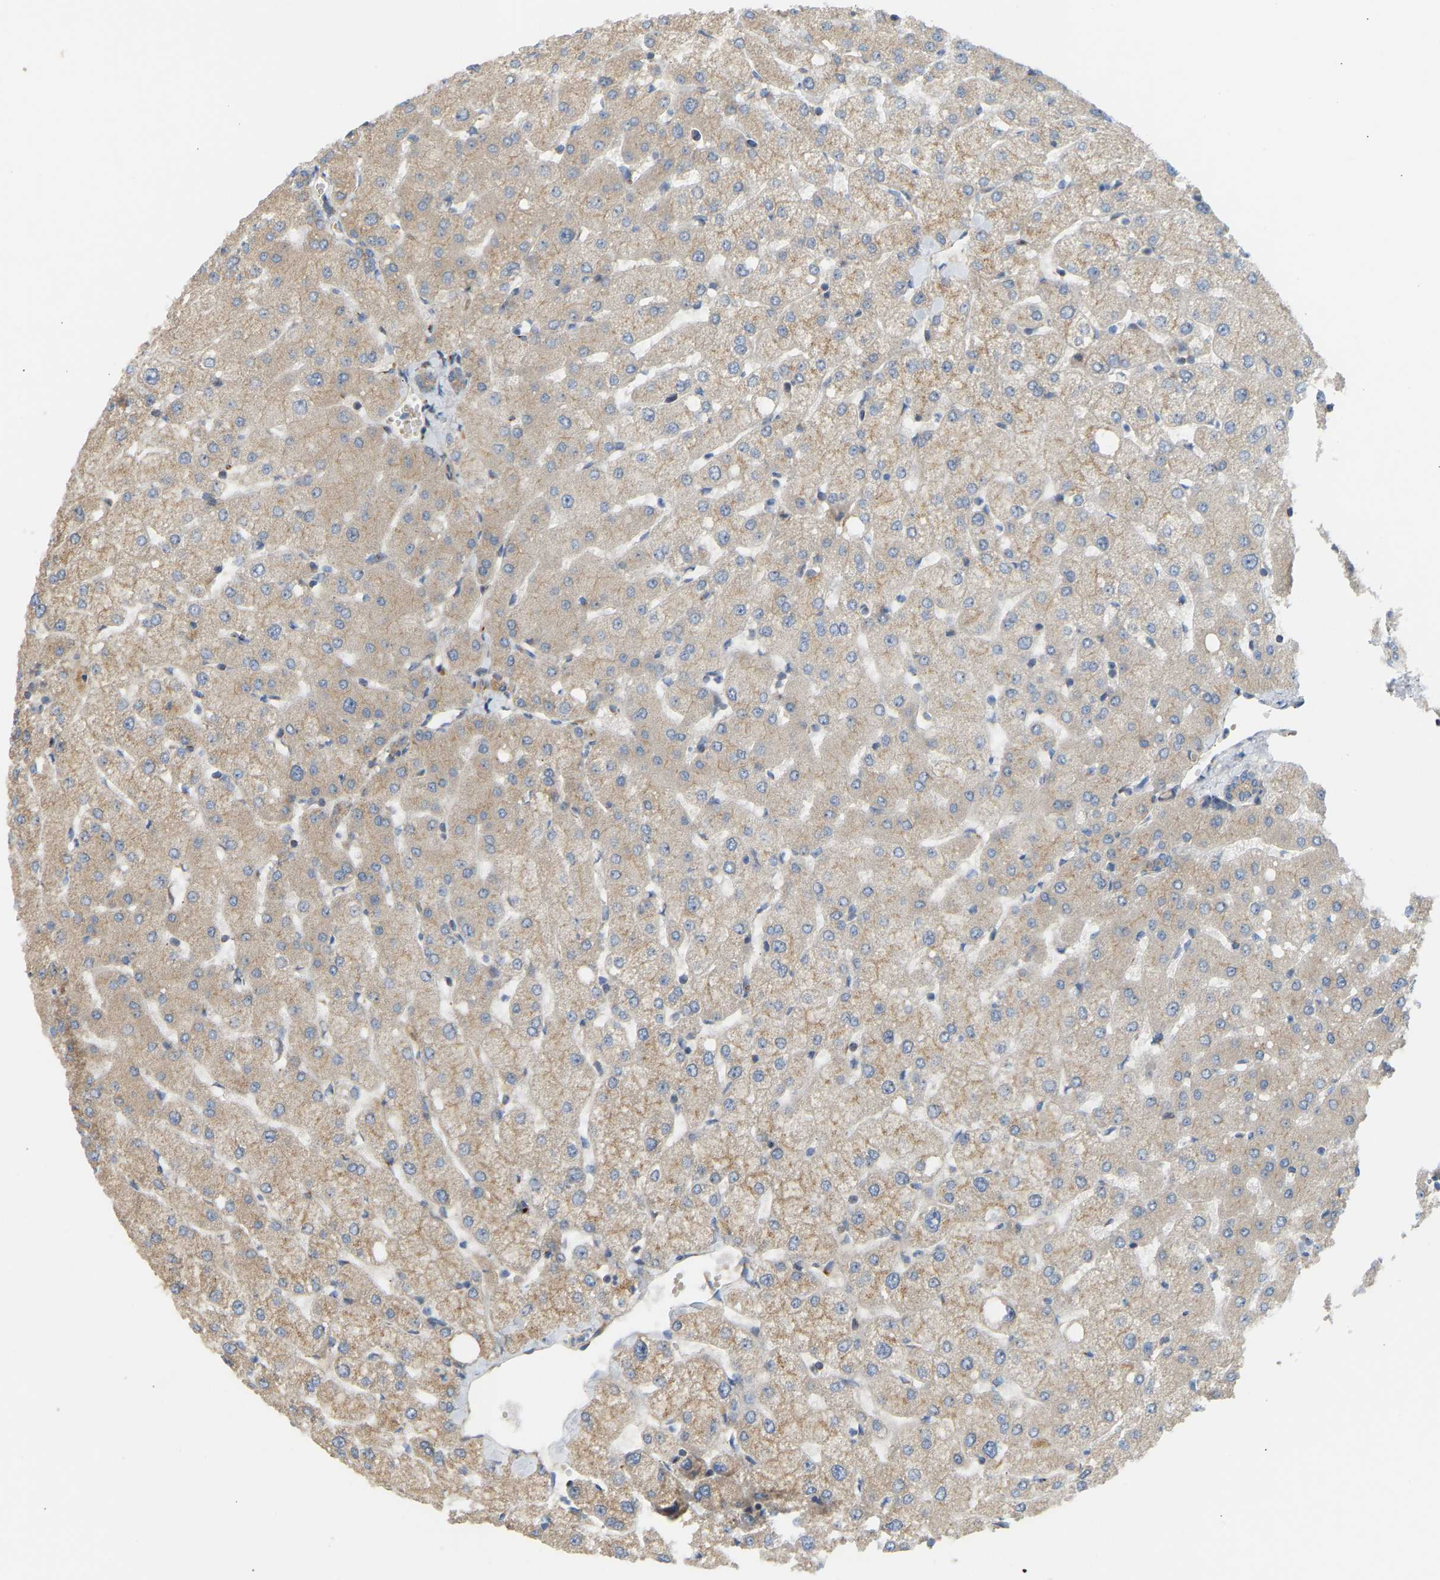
{"staining": {"intensity": "weak", "quantity": ">75%", "location": "cytoplasmic/membranous"}, "tissue": "liver", "cell_type": "Cholangiocytes", "image_type": "normal", "snomed": [{"axis": "morphology", "description": "Normal tissue, NOS"}, {"axis": "topography", "description": "Liver"}], "caption": "Liver stained for a protein shows weak cytoplasmic/membranous positivity in cholangiocytes. (Stains: DAB (3,3'-diaminobenzidine) in brown, nuclei in blue, Microscopy: brightfield microscopy at high magnification).", "gene": "YIPF2", "patient": {"sex": "female", "age": 54}}